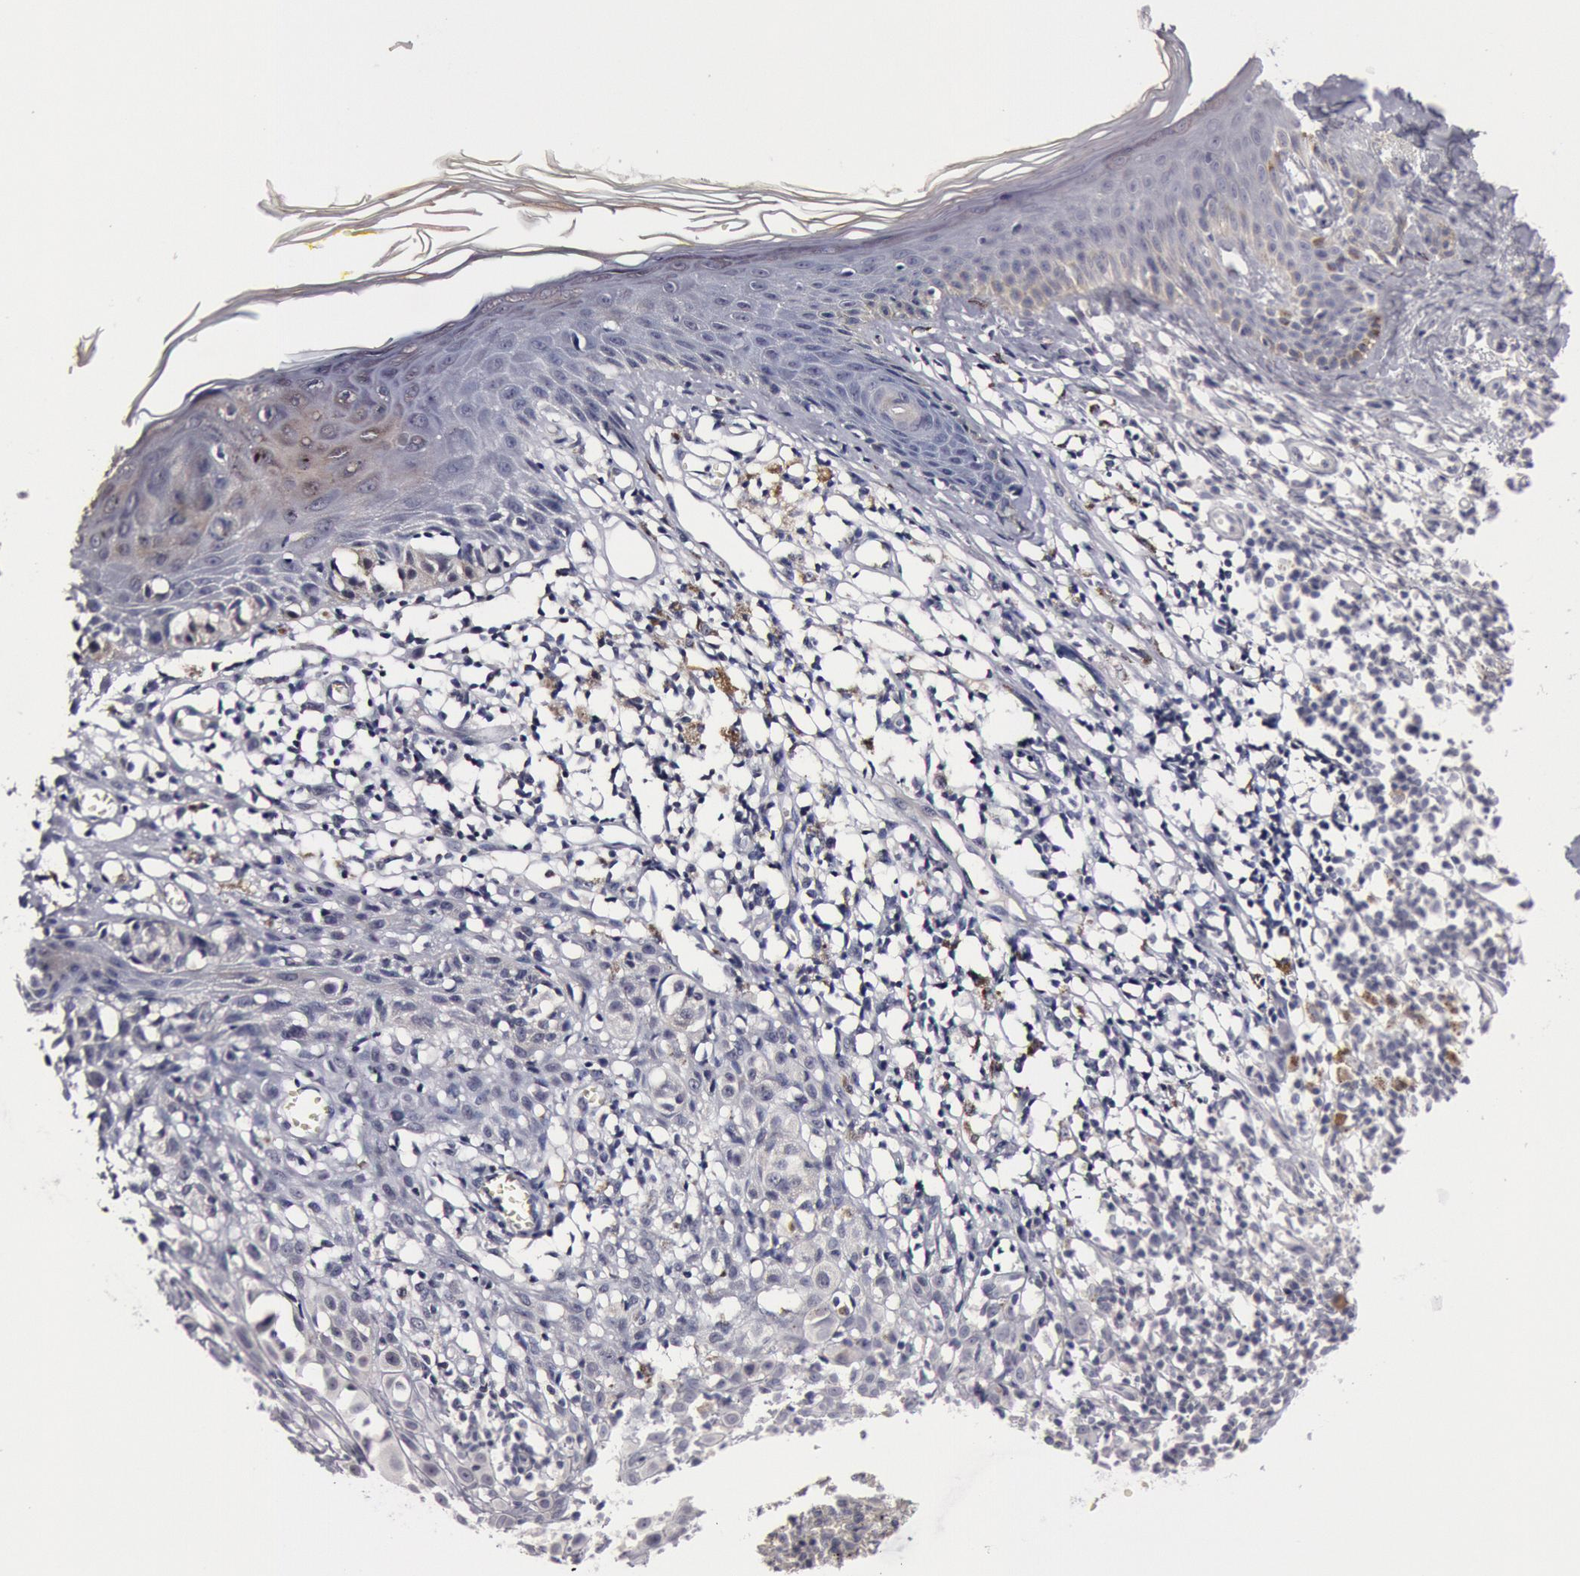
{"staining": {"intensity": "negative", "quantity": "none", "location": "none"}, "tissue": "melanoma", "cell_type": "Tumor cells", "image_type": "cancer", "snomed": [{"axis": "morphology", "description": "Malignant melanoma, NOS"}, {"axis": "topography", "description": "Skin"}], "caption": "Tumor cells show no significant positivity in melanoma.", "gene": "KRT16", "patient": {"sex": "female", "age": 52}}